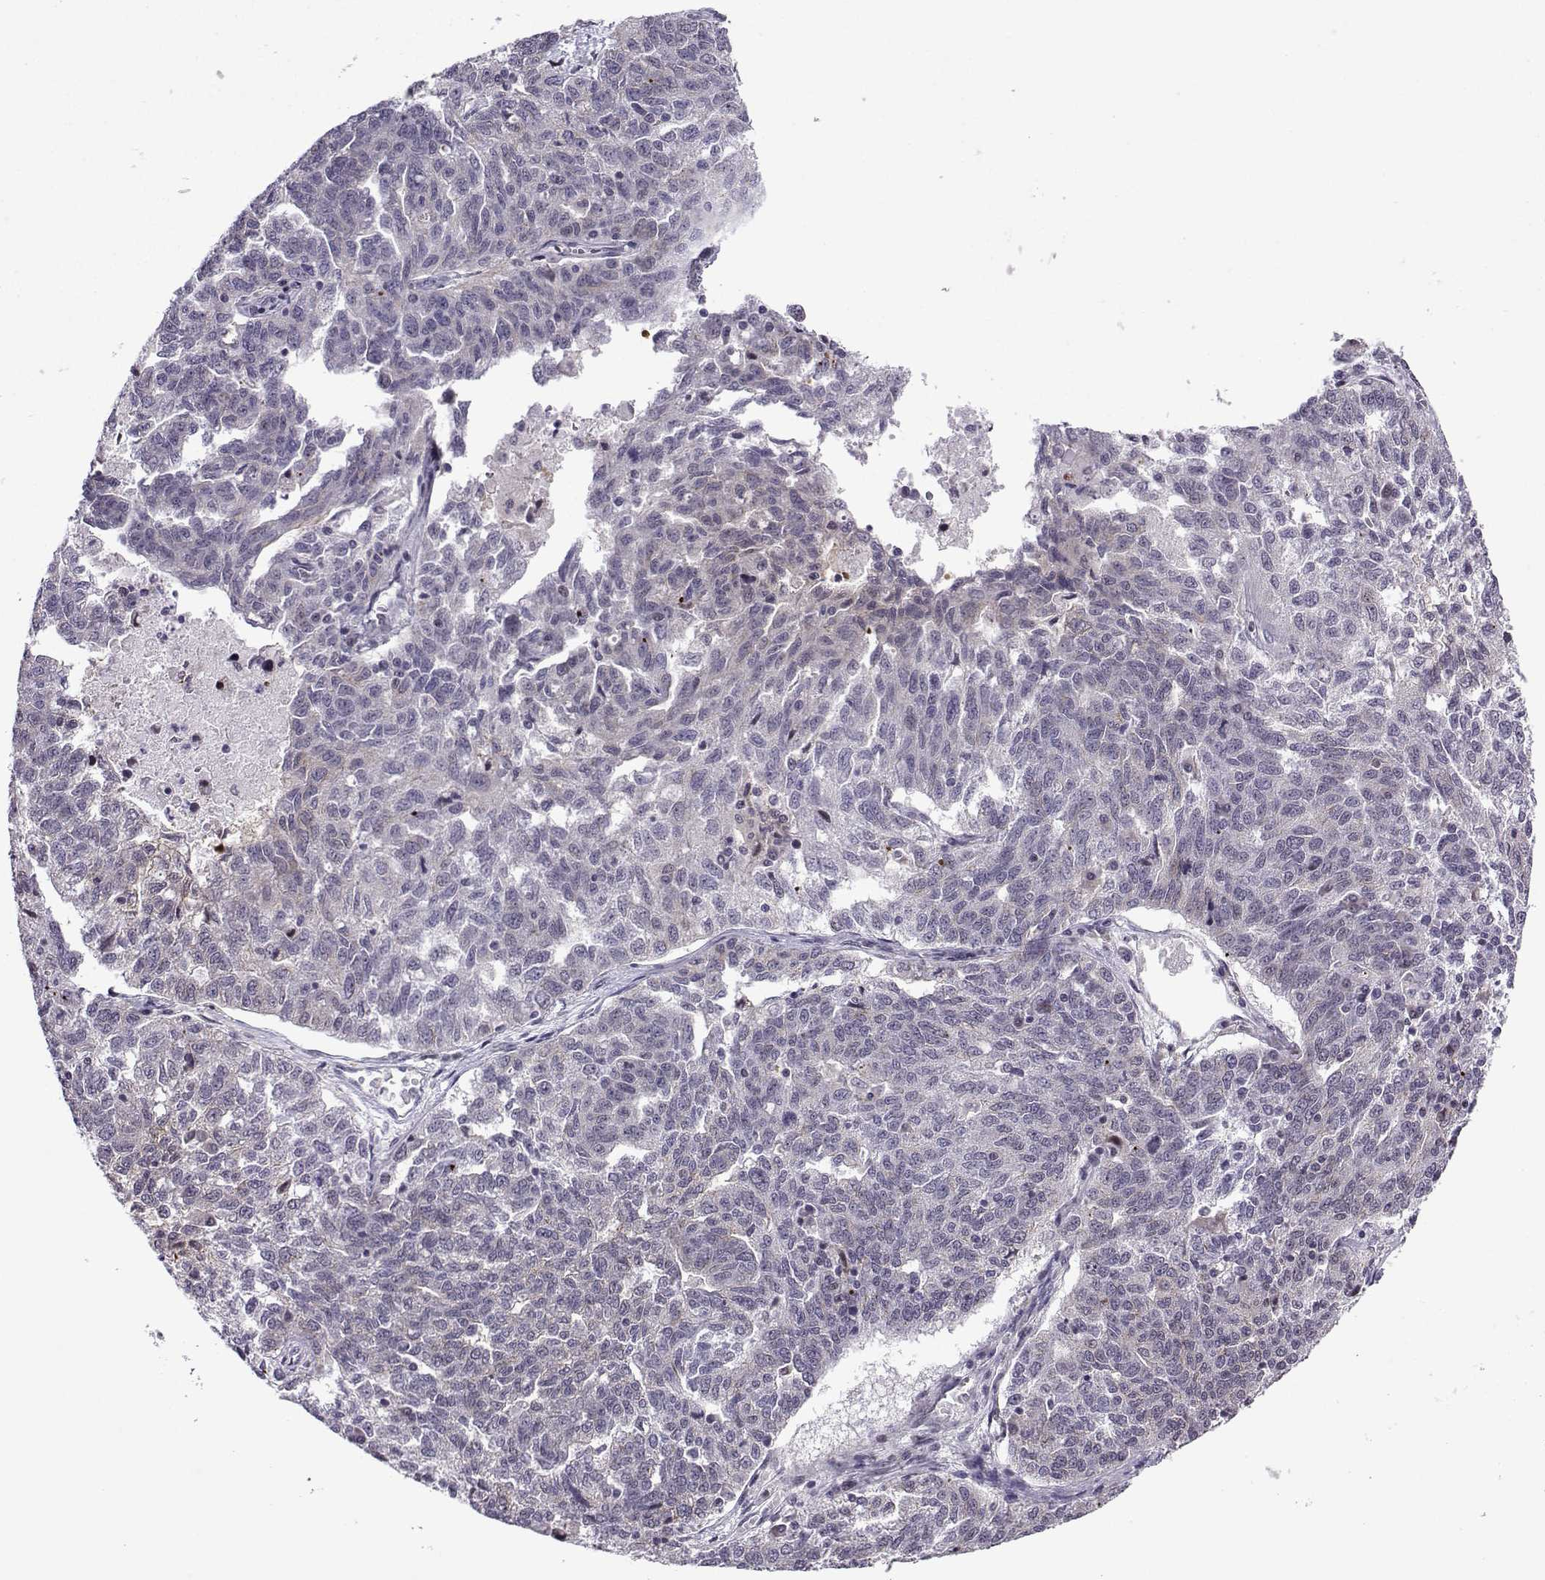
{"staining": {"intensity": "negative", "quantity": "none", "location": "none"}, "tissue": "ovarian cancer", "cell_type": "Tumor cells", "image_type": "cancer", "snomed": [{"axis": "morphology", "description": "Cystadenocarcinoma, serous, NOS"}, {"axis": "topography", "description": "Ovary"}], "caption": "The micrograph reveals no significant expression in tumor cells of ovarian cancer.", "gene": "FGF3", "patient": {"sex": "female", "age": 71}}